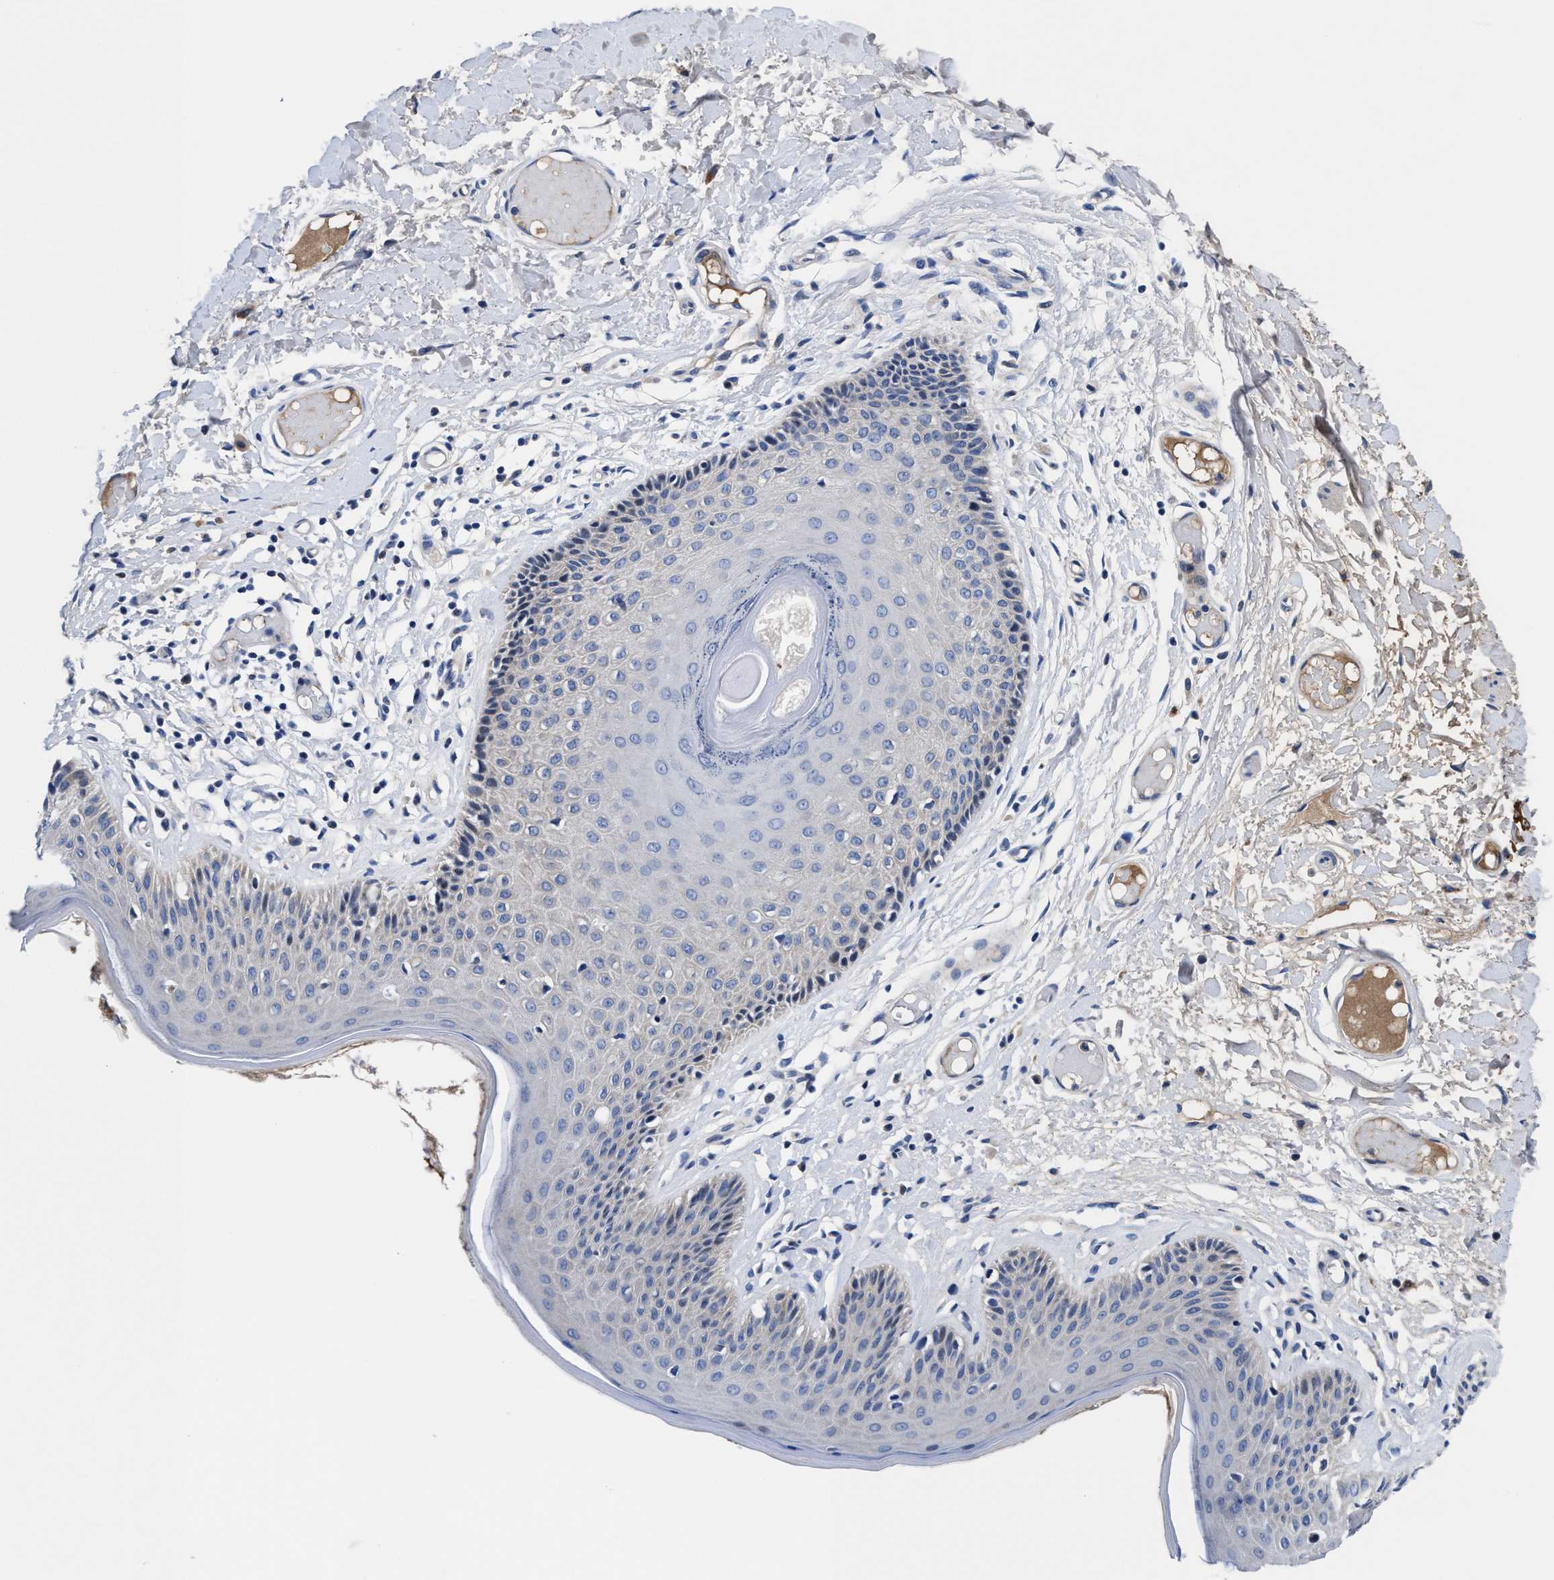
{"staining": {"intensity": "weak", "quantity": "<25%", "location": "cytoplasmic/membranous"}, "tissue": "skin", "cell_type": "Epidermal cells", "image_type": "normal", "snomed": [{"axis": "morphology", "description": "Normal tissue, NOS"}, {"axis": "topography", "description": "Vulva"}], "caption": "Epidermal cells show no significant protein expression in unremarkable skin. (Brightfield microscopy of DAB (3,3'-diaminobenzidine) IHC at high magnification).", "gene": "DHRS13", "patient": {"sex": "female", "age": 73}}